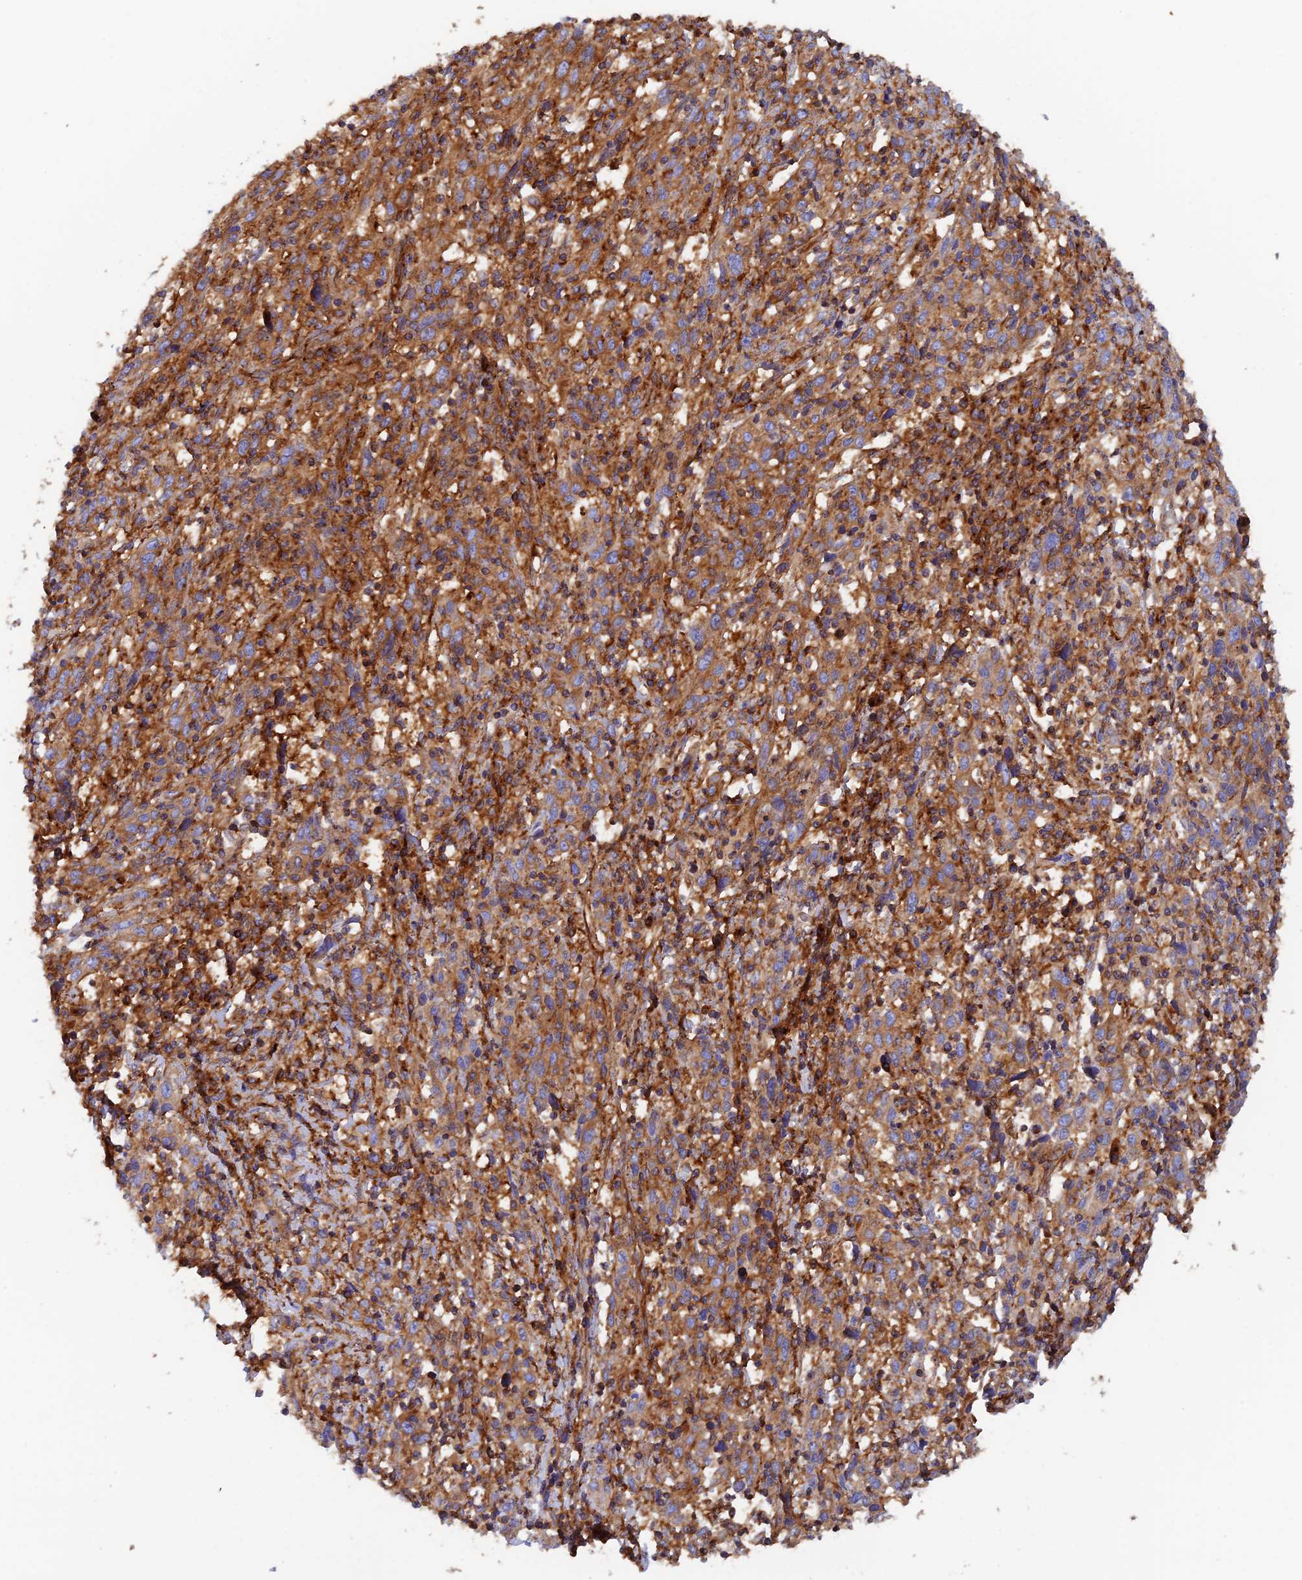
{"staining": {"intensity": "moderate", "quantity": "<25%", "location": "cytoplasmic/membranous"}, "tissue": "cervical cancer", "cell_type": "Tumor cells", "image_type": "cancer", "snomed": [{"axis": "morphology", "description": "Squamous cell carcinoma, NOS"}, {"axis": "topography", "description": "Cervix"}], "caption": "Moderate cytoplasmic/membranous positivity is appreciated in approximately <25% of tumor cells in squamous cell carcinoma (cervical).", "gene": "DCTN2", "patient": {"sex": "female", "age": 46}}